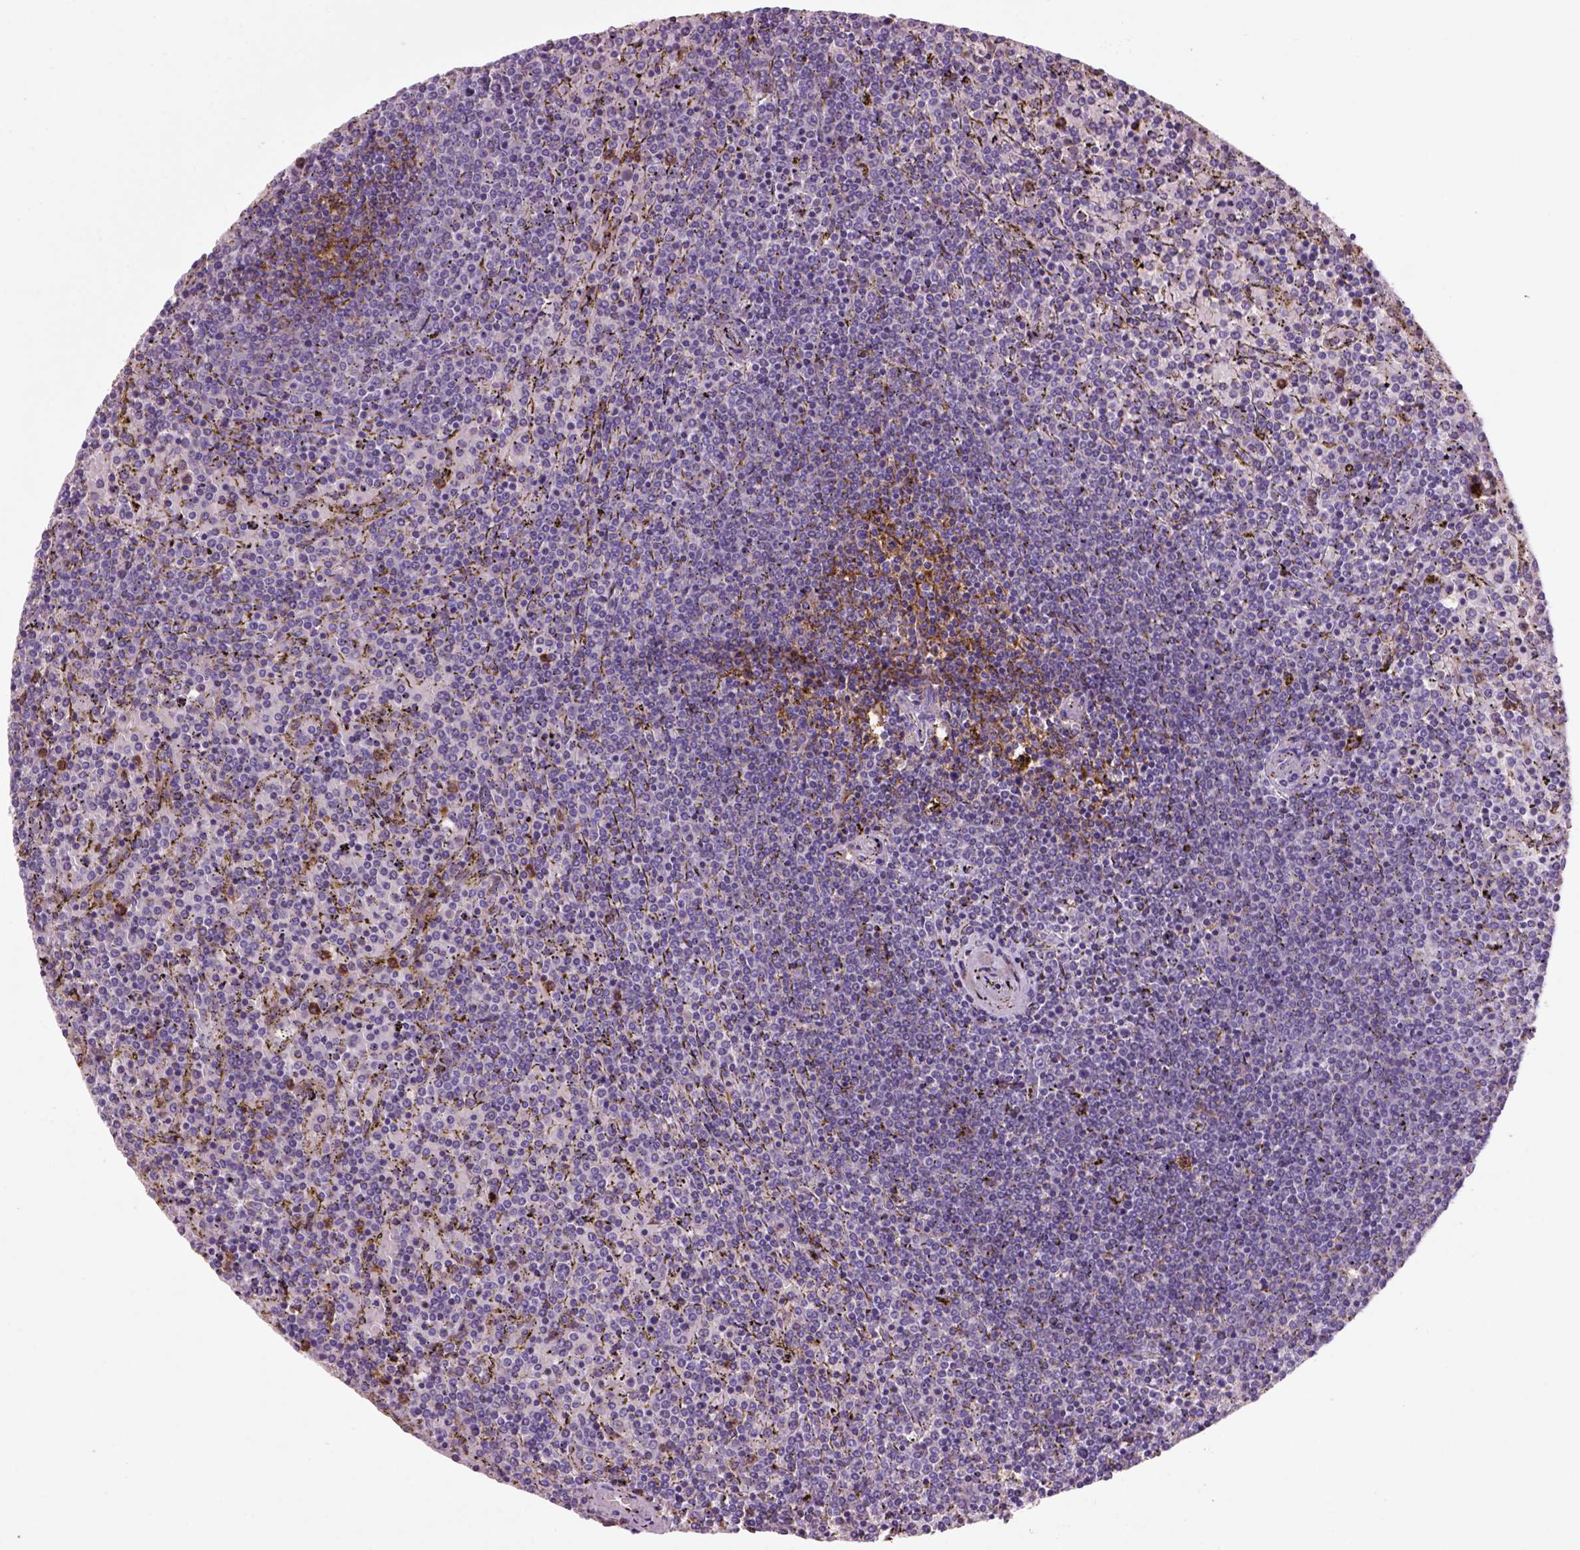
{"staining": {"intensity": "negative", "quantity": "none", "location": "none"}, "tissue": "lymphoma", "cell_type": "Tumor cells", "image_type": "cancer", "snomed": [{"axis": "morphology", "description": "Malignant lymphoma, non-Hodgkin's type, Low grade"}, {"axis": "topography", "description": "Spleen"}], "caption": "A high-resolution micrograph shows immunohistochemistry staining of lymphoma, which exhibits no significant expression in tumor cells.", "gene": "CD14", "patient": {"sex": "female", "age": 77}}